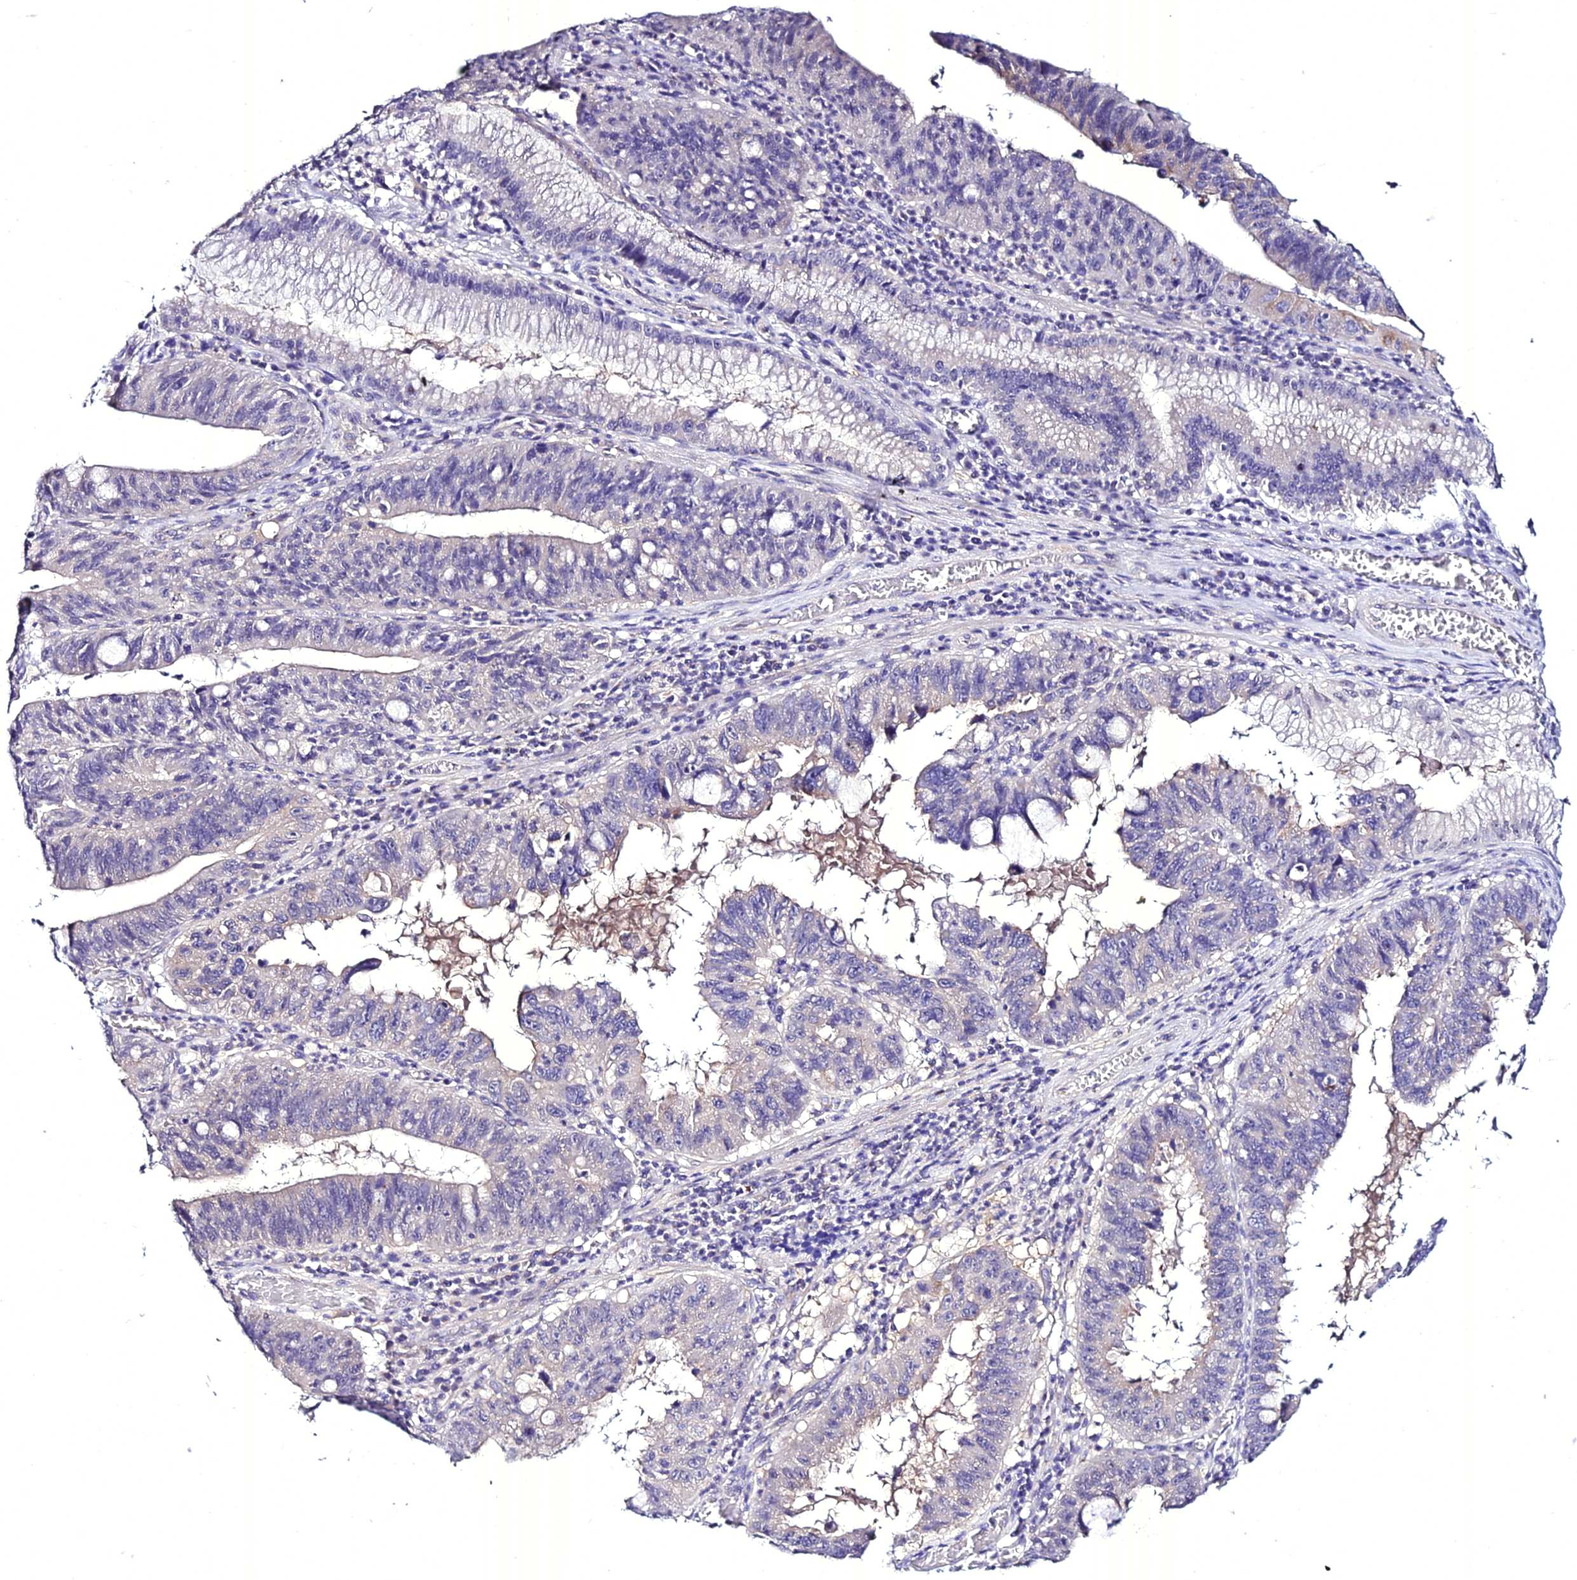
{"staining": {"intensity": "negative", "quantity": "none", "location": "none"}, "tissue": "stomach cancer", "cell_type": "Tumor cells", "image_type": "cancer", "snomed": [{"axis": "morphology", "description": "Adenocarcinoma, NOS"}, {"axis": "topography", "description": "Stomach"}], "caption": "DAB immunohistochemical staining of human stomach cancer displays no significant expression in tumor cells.", "gene": "ATG16L2", "patient": {"sex": "male", "age": 59}}